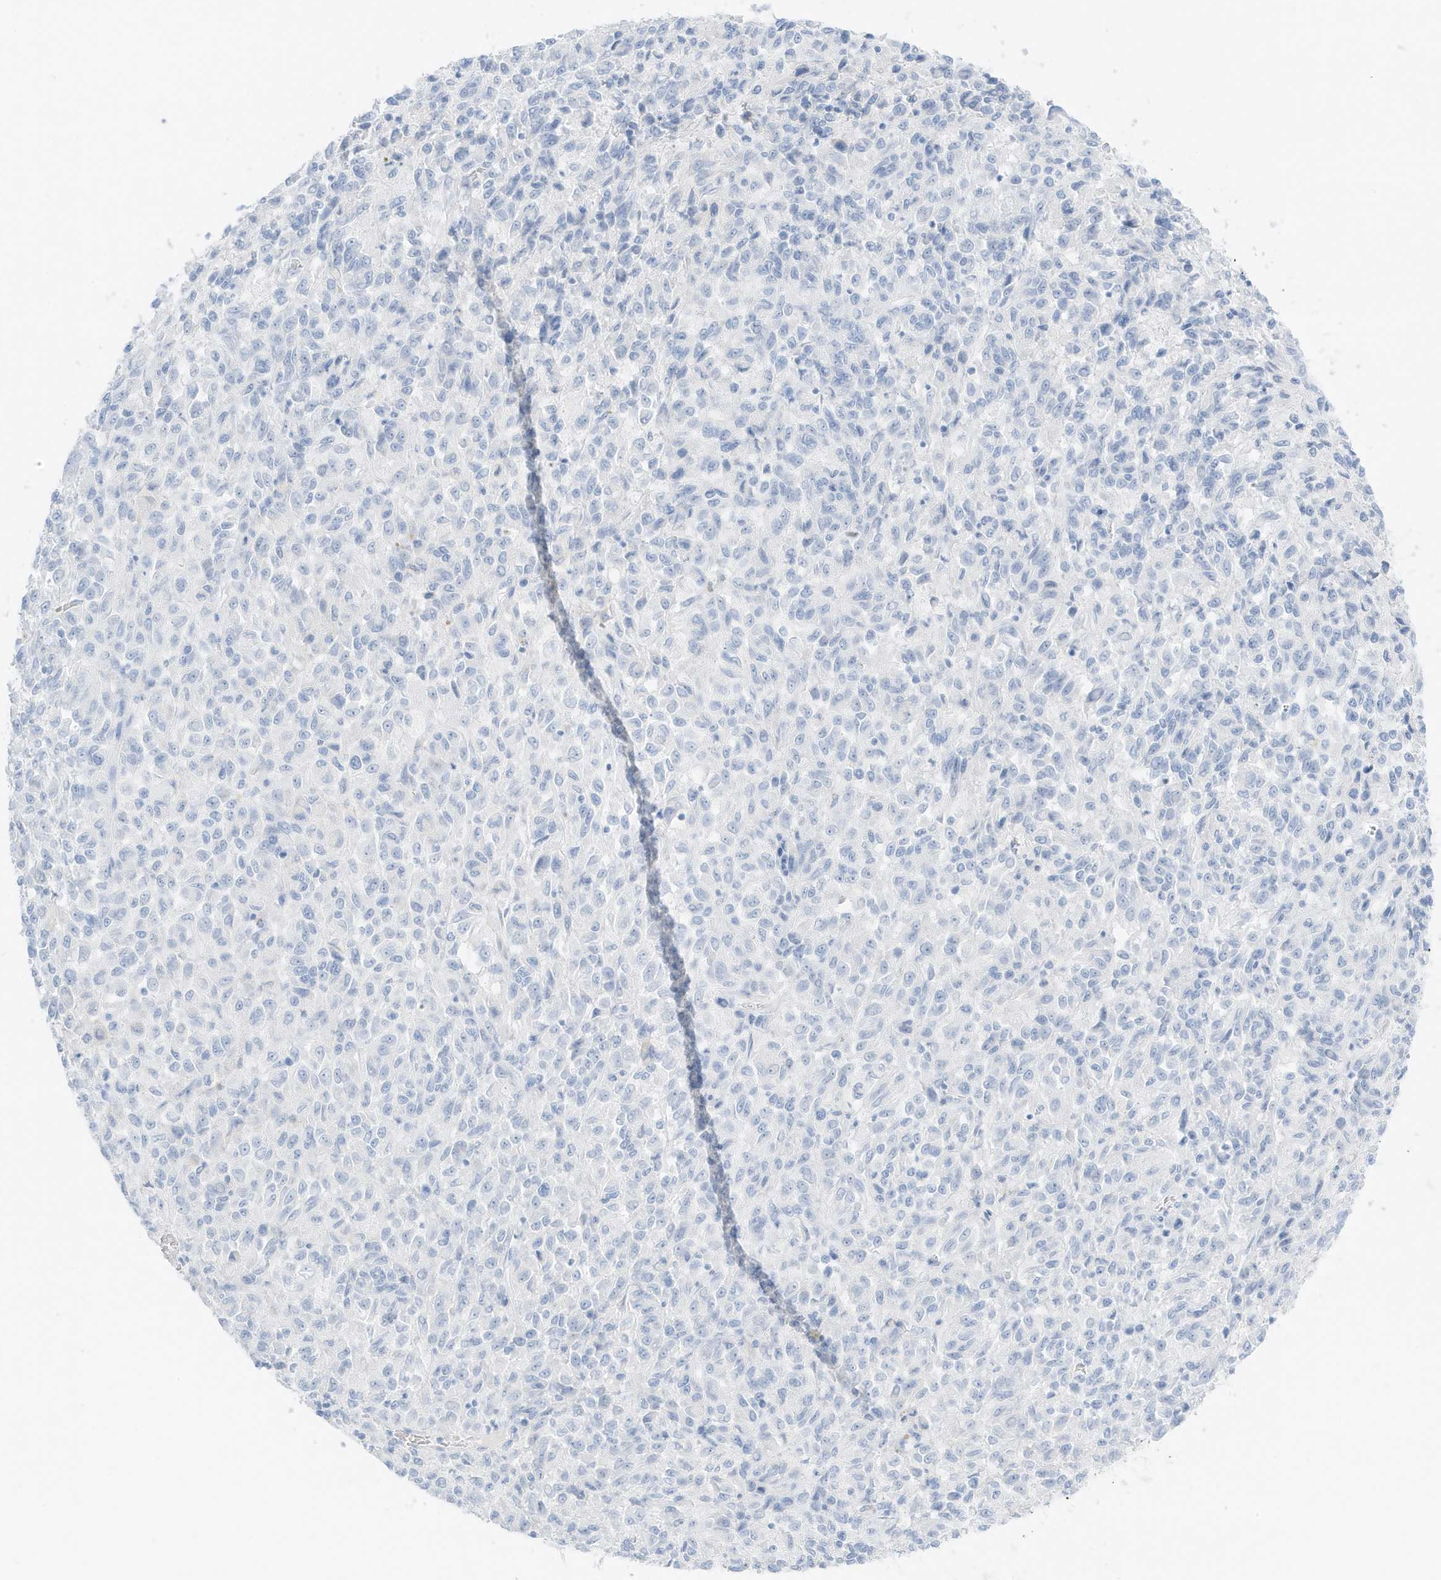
{"staining": {"intensity": "negative", "quantity": "none", "location": "none"}, "tissue": "melanoma", "cell_type": "Tumor cells", "image_type": "cancer", "snomed": [{"axis": "morphology", "description": "Malignant melanoma, Metastatic site"}, {"axis": "topography", "description": "Lung"}], "caption": "Photomicrograph shows no significant protein expression in tumor cells of malignant melanoma (metastatic site).", "gene": "SLC22A13", "patient": {"sex": "male", "age": 64}}